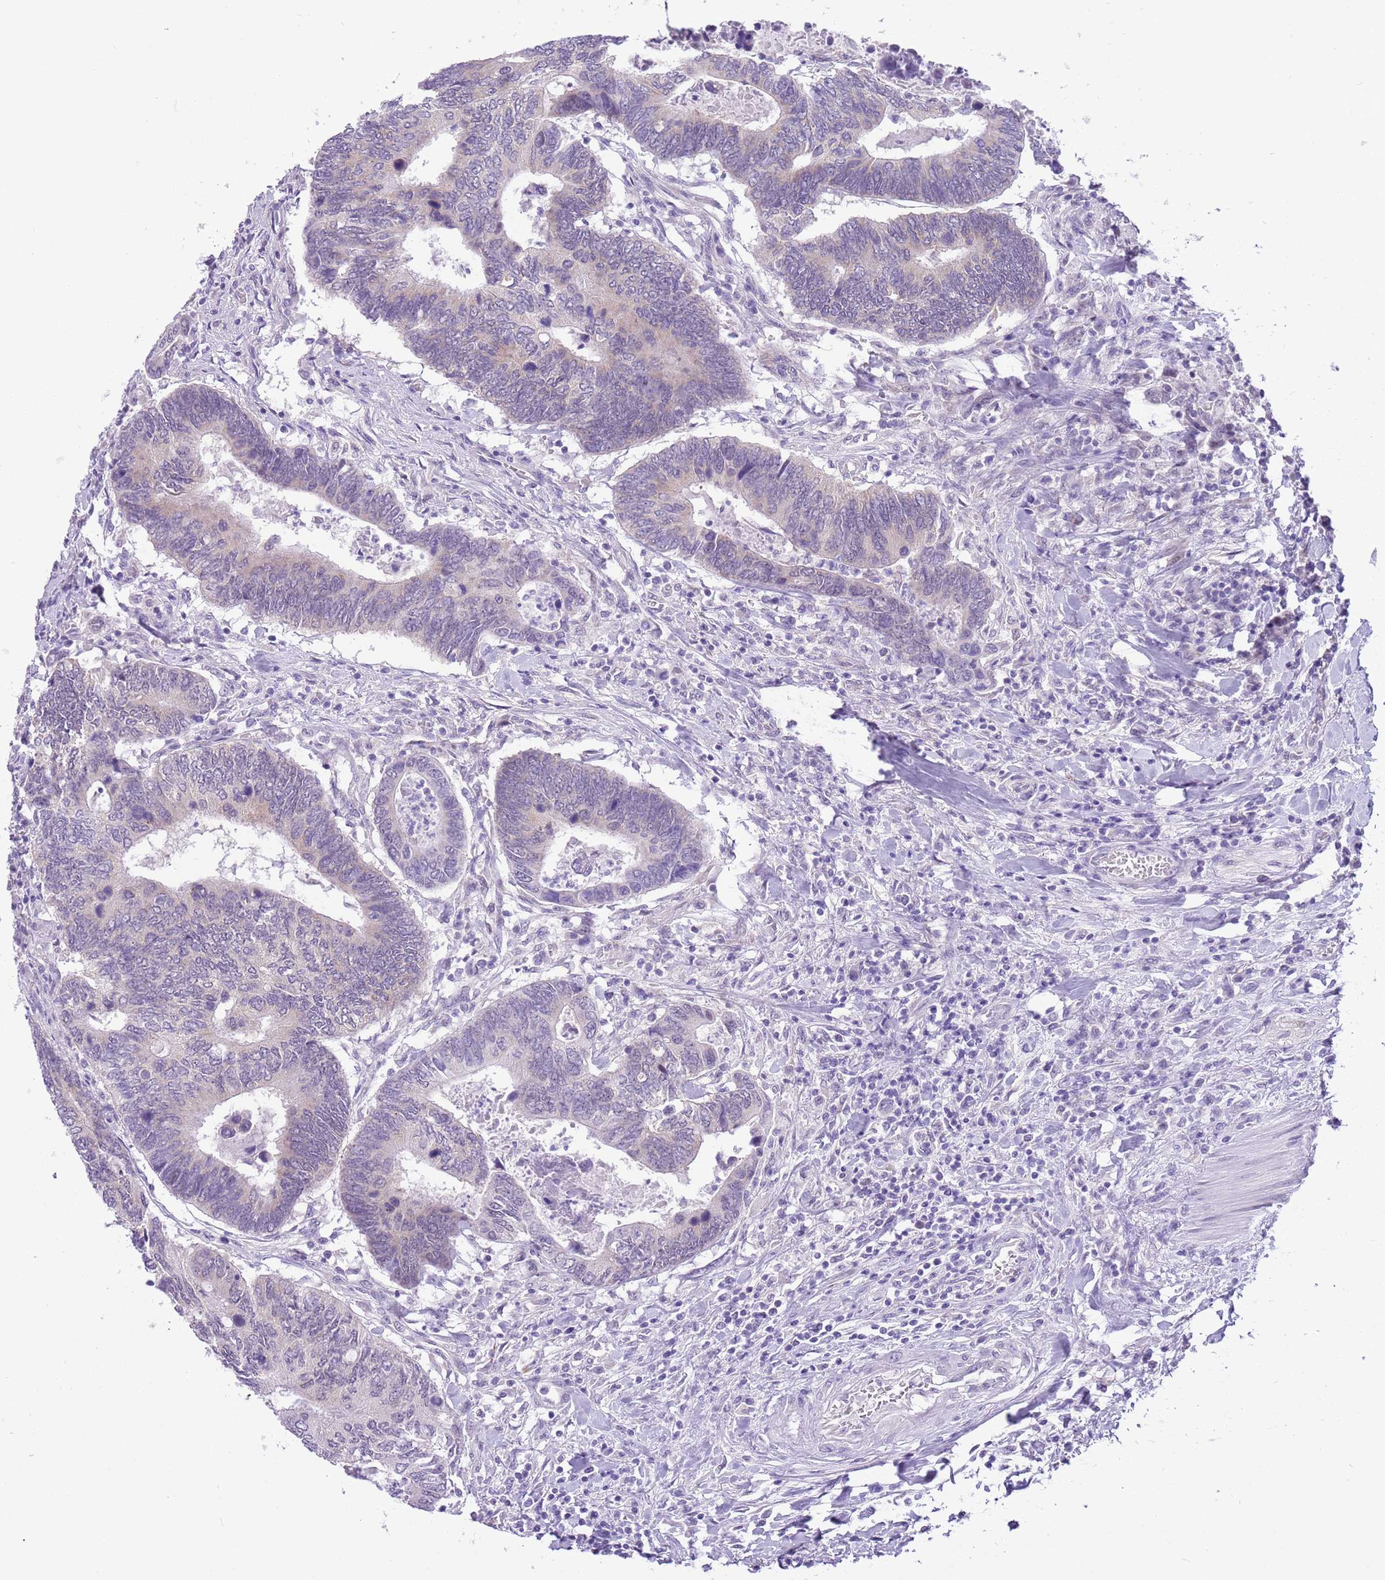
{"staining": {"intensity": "negative", "quantity": "none", "location": "none"}, "tissue": "colorectal cancer", "cell_type": "Tumor cells", "image_type": "cancer", "snomed": [{"axis": "morphology", "description": "Adenocarcinoma, NOS"}, {"axis": "topography", "description": "Colon"}], "caption": "IHC histopathology image of neoplastic tissue: human adenocarcinoma (colorectal) stained with DAB reveals no significant protein expression in tumor cells.", "gene": "FAM120C", "patient": {"sex": "male", "age": 87}}